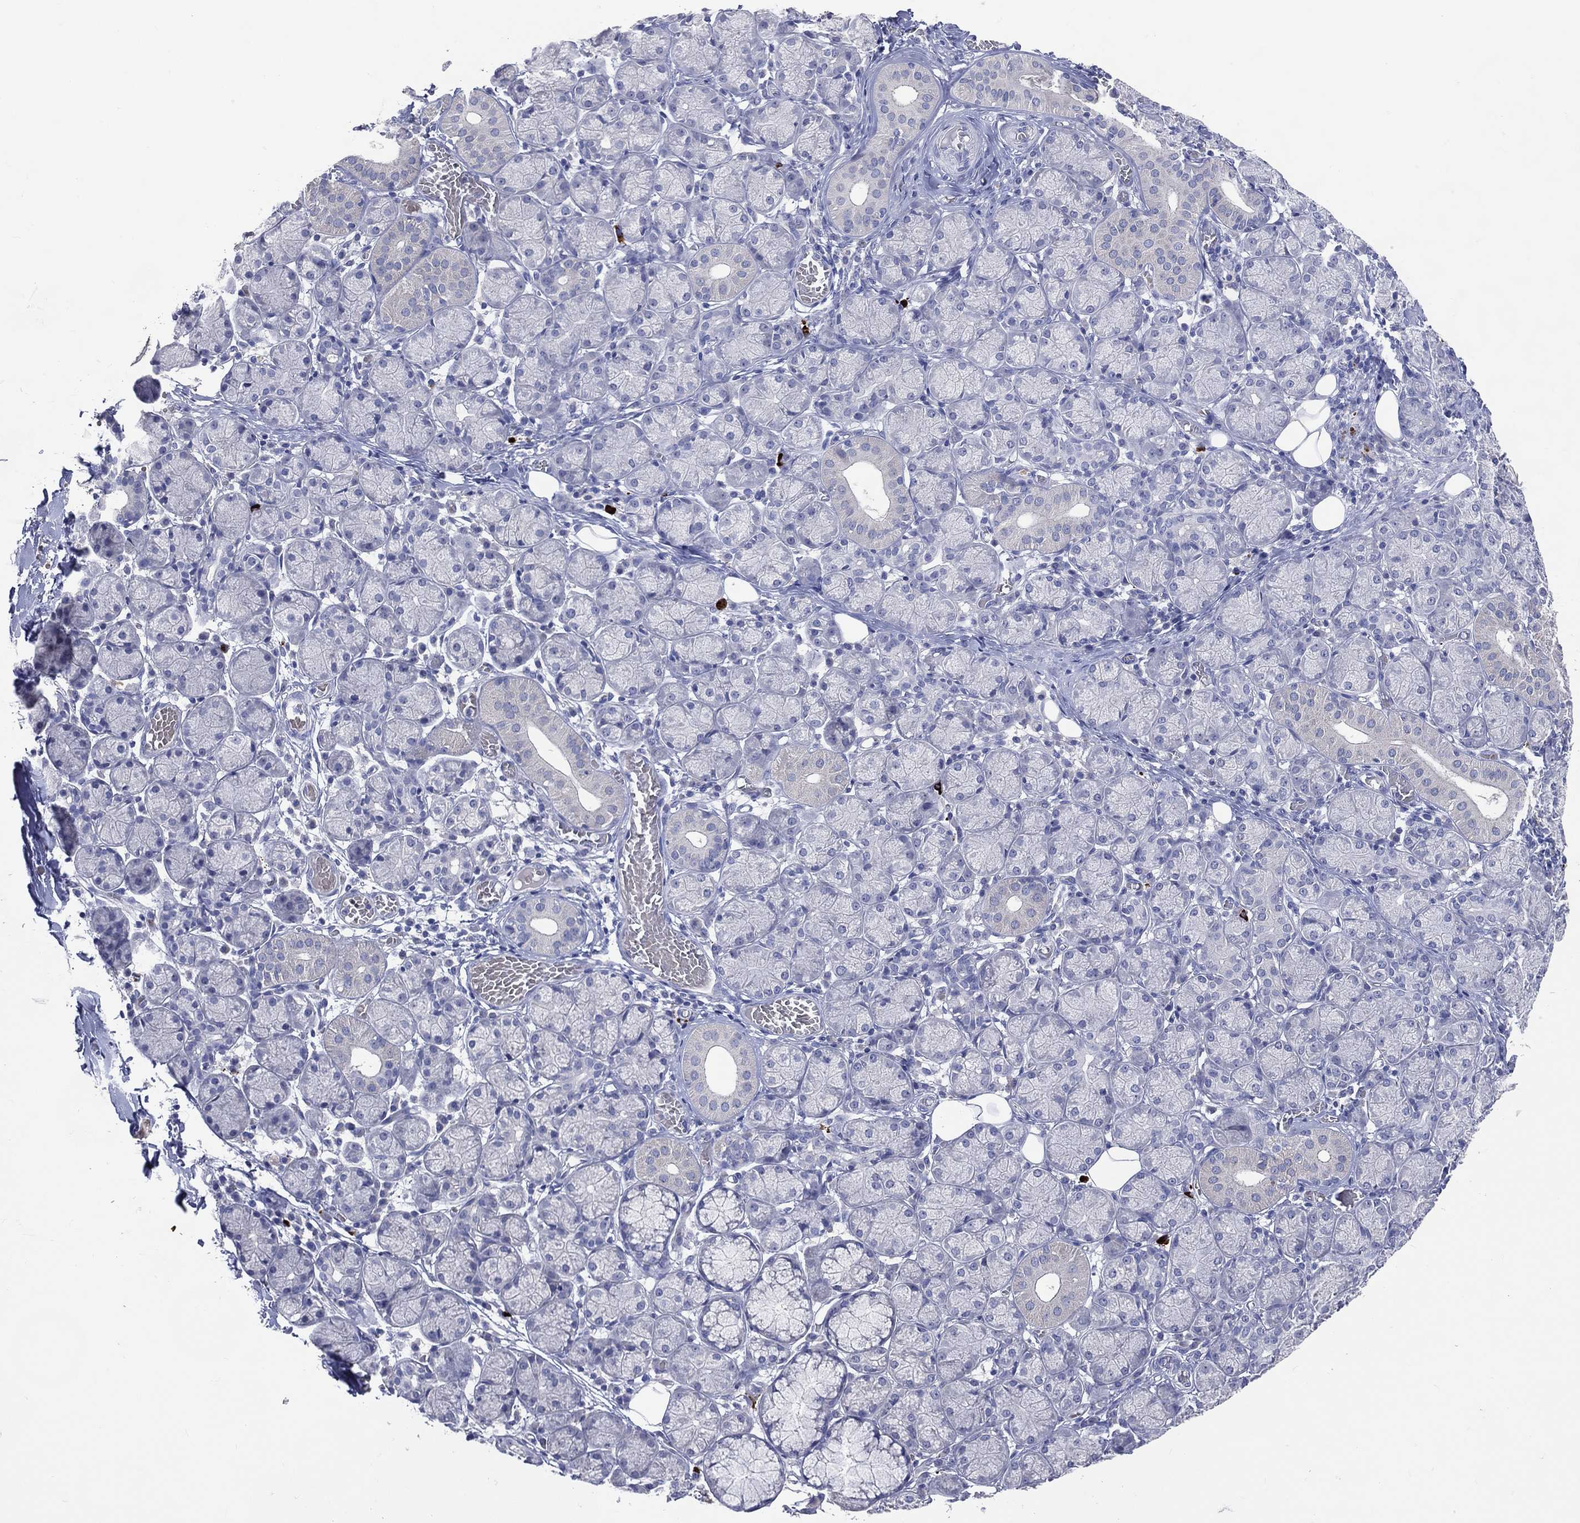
{"staining": {"intensity": "negative", "quantity": "none", "location": "none"}, "tissue": "salivary gland", "cell_type": "Glandular cells", "image_type": "normal", "snomed": [{"axis": "morphology", "description": "Normal tissue, NOS"}, {"axis": "topography", "description": "Salivary gland"}, {"axis": "topography", "description": "Peripheral nerve tissue"}], "caption": "Immunohistochemistry (IHC) photomicrograph of unremarkable human salivary gland stained for a protein (brown), which exhibits no expression in glandular cells.", "gene": "DNAH6", "patient": {"sex": "female", "age": 24}}